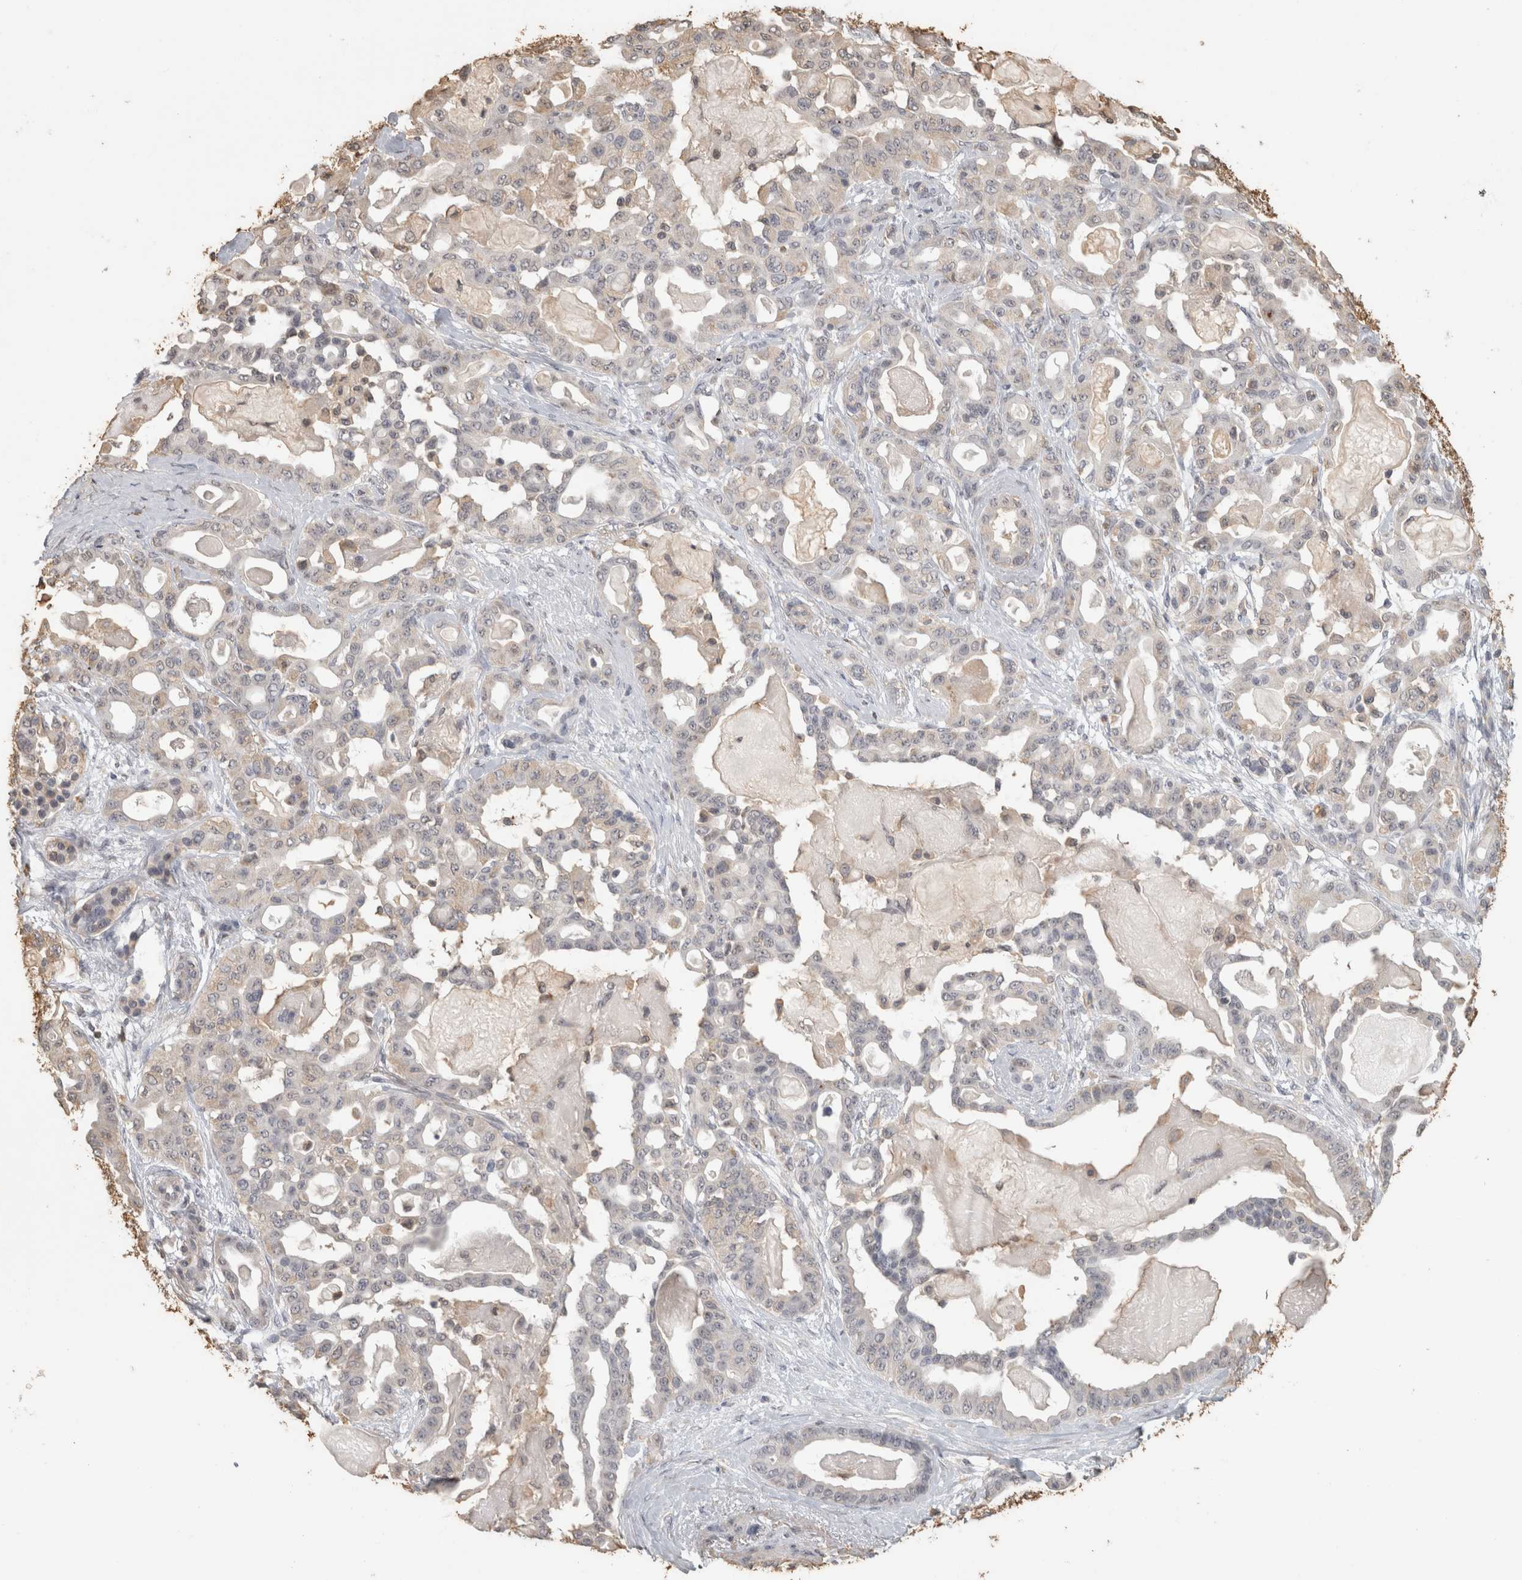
{"staining": {"intensity": "weak", "quantity": "<25%", "location": "cytoplasmic/membranous"}, "tissue": "pancreatic cancer", "cell_type": "Tumor cells", "image_type": "cancer", "snomed": [{"axis": "morphology", "description": "Adenocarcinoma, NOS"}, {"axis": "topography", "description": "Pancreas"}], "caption": "This is an immunohistochemistry (IHC) micrograph of adenocarcinoma (pancreatic). There is no staining in tumor cells.", "gene": "REPS2", "patient": {"sex": "male", "age": 63}}